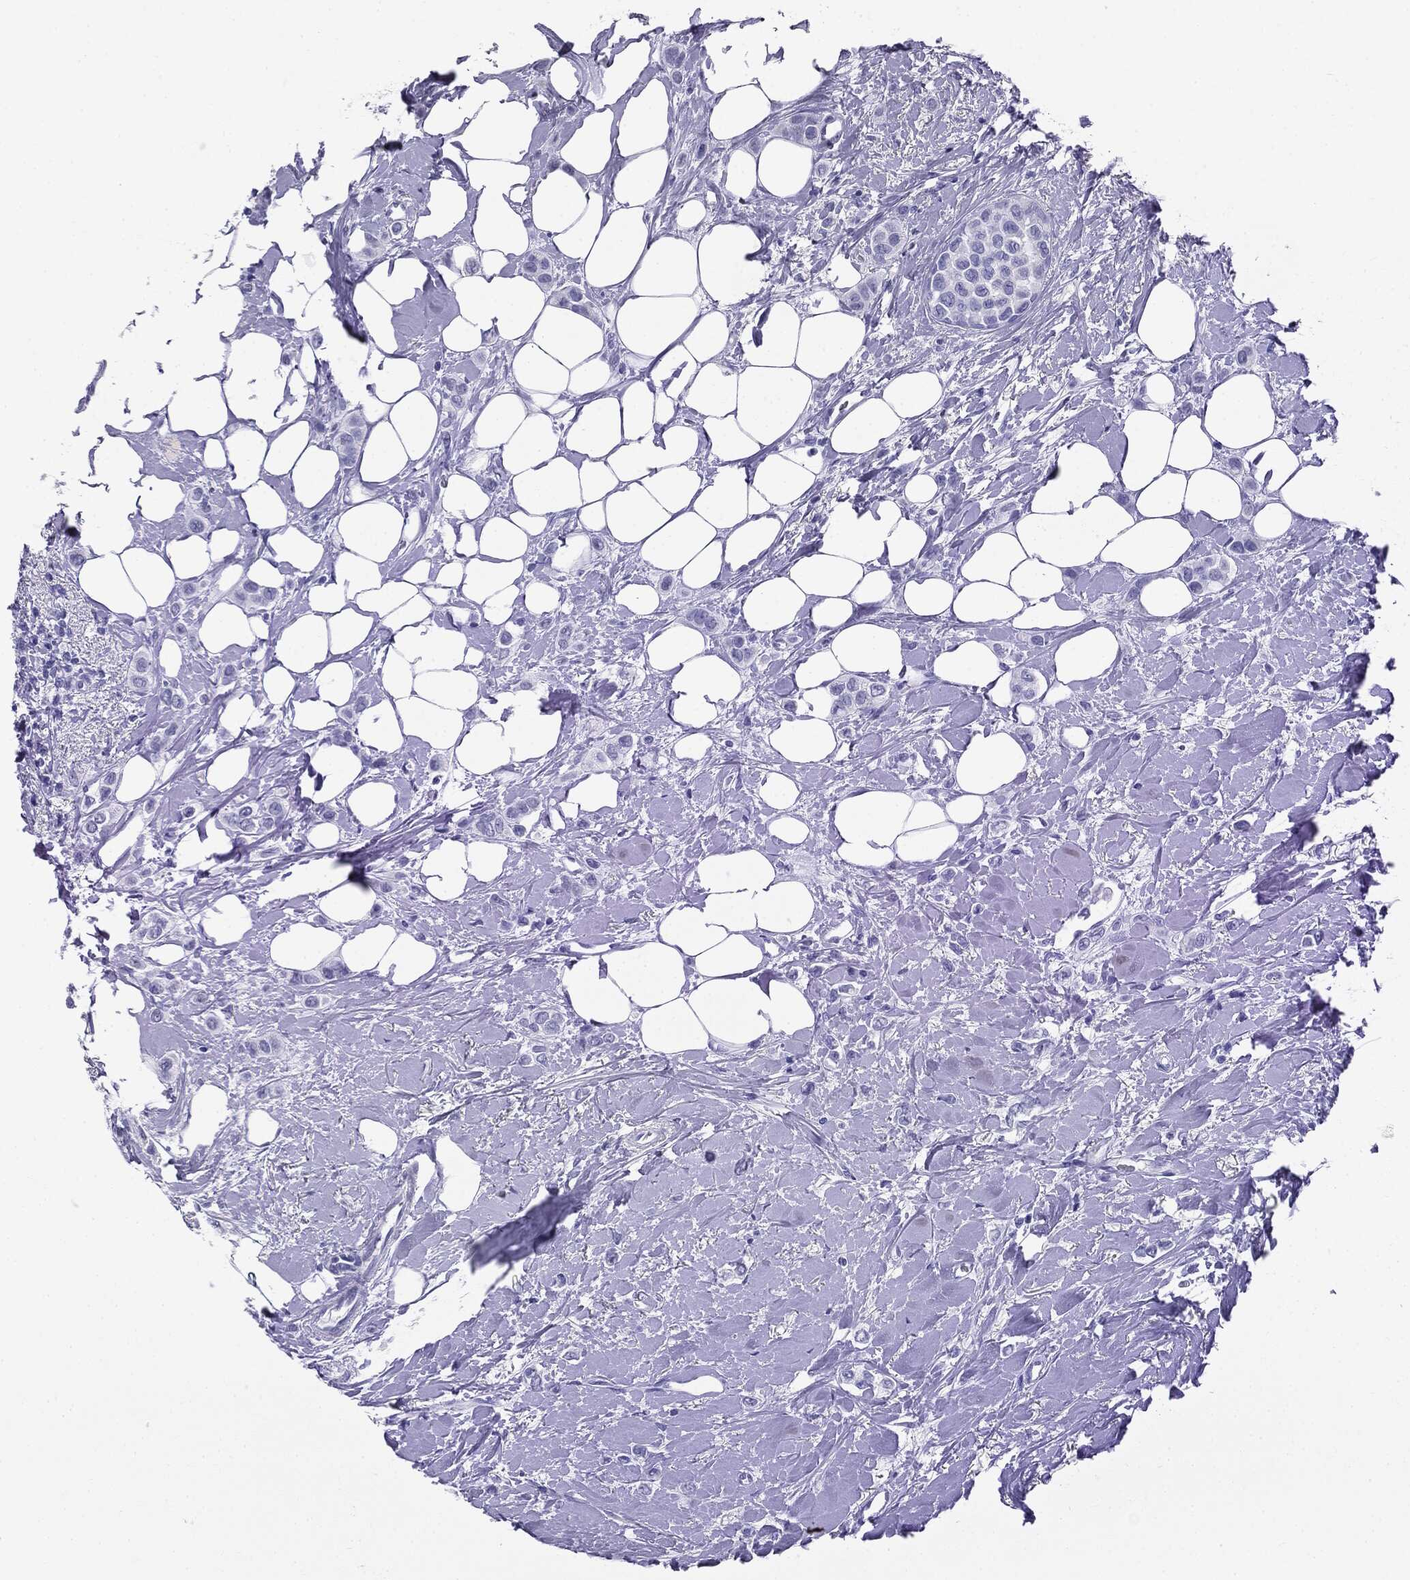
{"staining": {"intensity": "negative", "quantity": "none", "location": "none"}, "tissue": "breast cancer", "cell_type": "Tumor cells", "image_type": "cancer", "snomed": [{"axis": "morphology", "description": "Lobular carcinoma"}, {"axis": "topography", "description": "Breast"}], "caption": "Immunohistochemistry of human lobular carcinoma (breast) exhibits no staining in tumor cells.", "gene": "ATP2A1", "patient": {"sex": "female", "age": 66}}